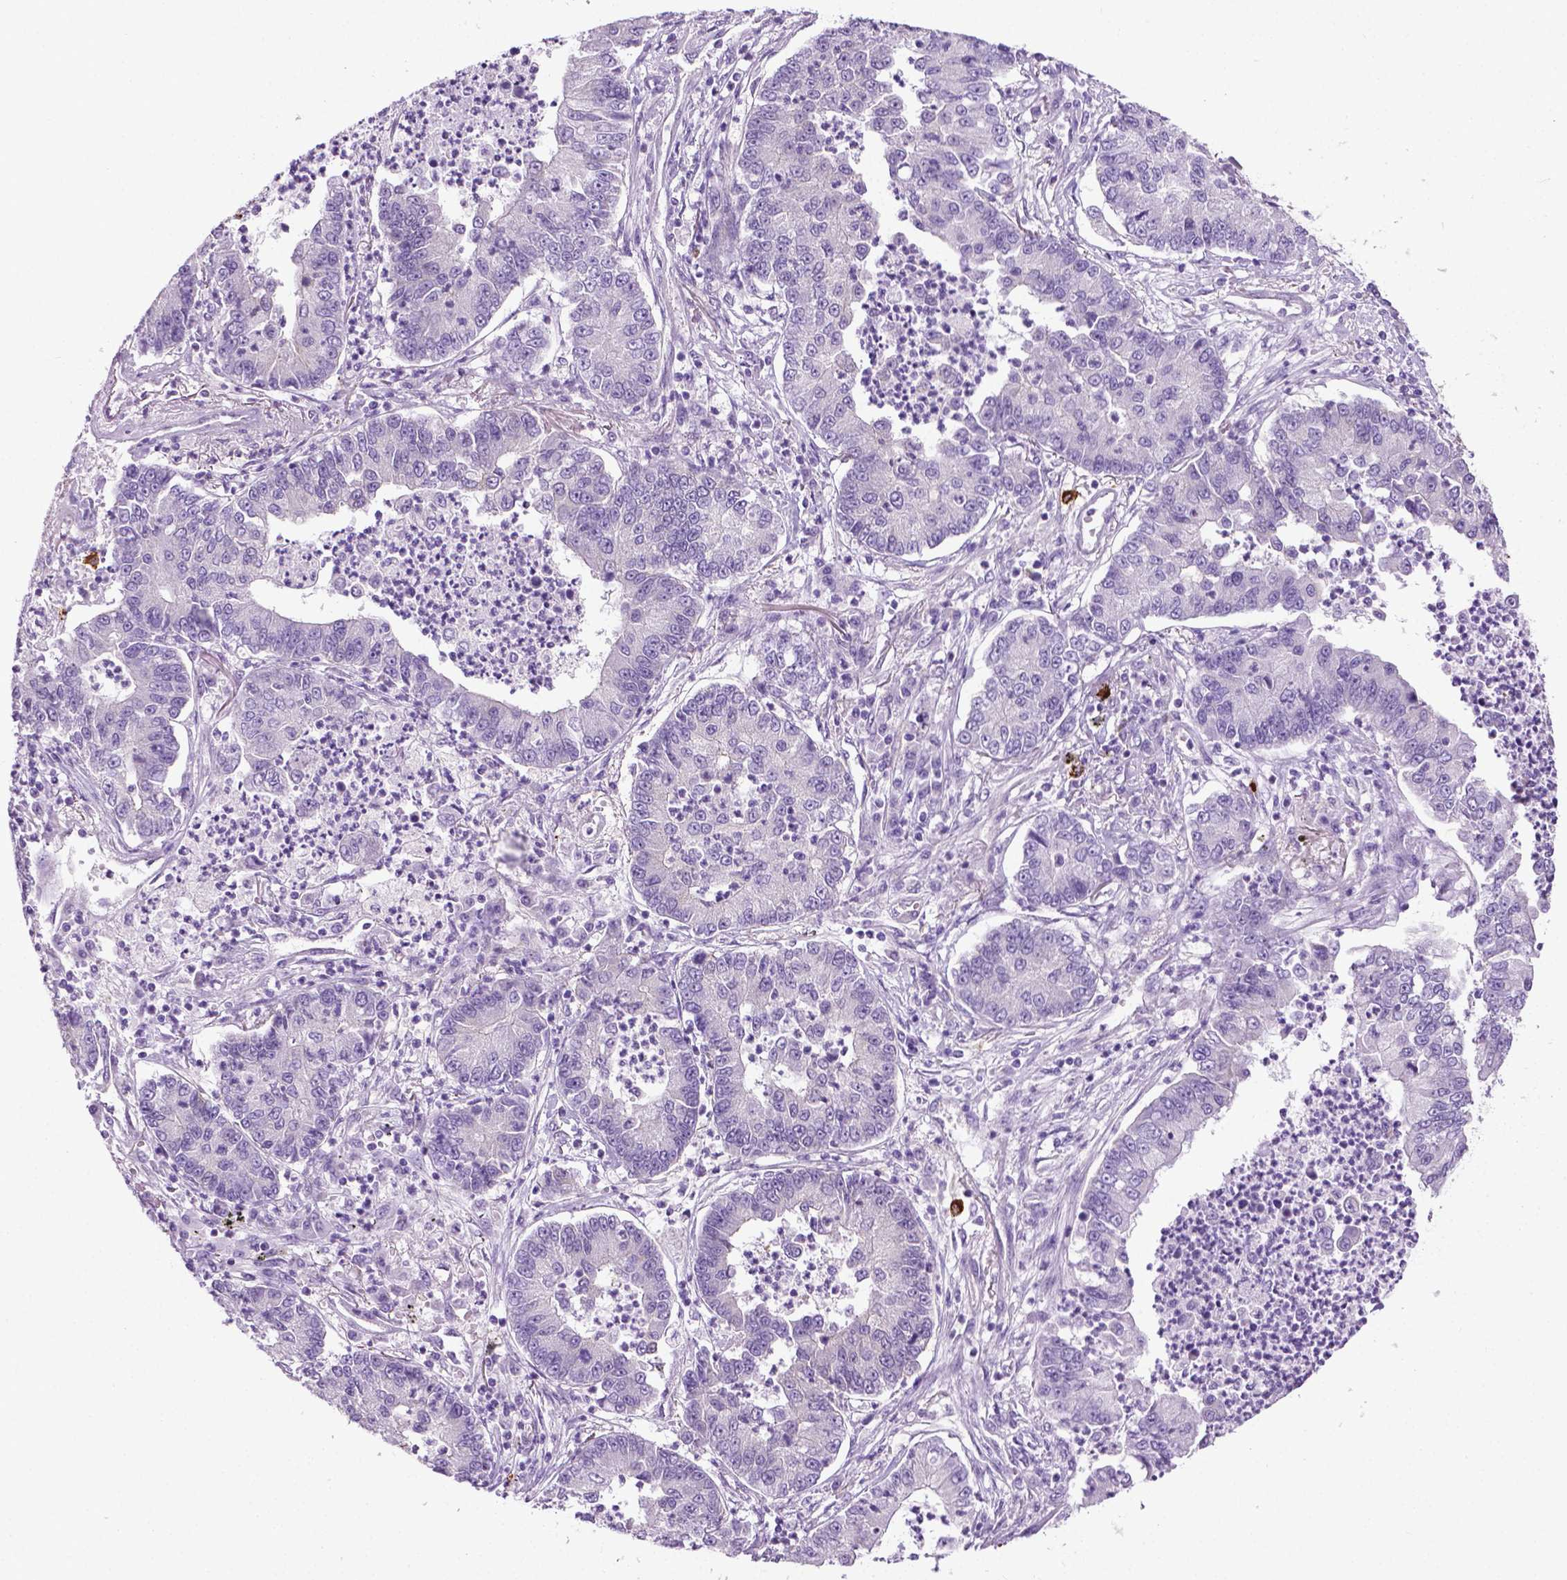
{"staining": {"intensity": "negative", "quantity": "none", "location": "none"}, "tissue": "lung cancer", "cell_type": "Tumor cells", "image_type": "cancer", "snomed": [{"axis": "morphology", "description": "Adenocarcinoma, NOS"}, {"axis": "topography", "description": "Lung"}], "caption": "High magnification brightfield microscopy of lung cancer (adenocarcinoma) stained with DAB (brown) and counterstained with hematoxylin (blue): tumor cells show no significant positivity.", "gene": "SPECC1L", "patient": {"sex": "female", "age": 57}}